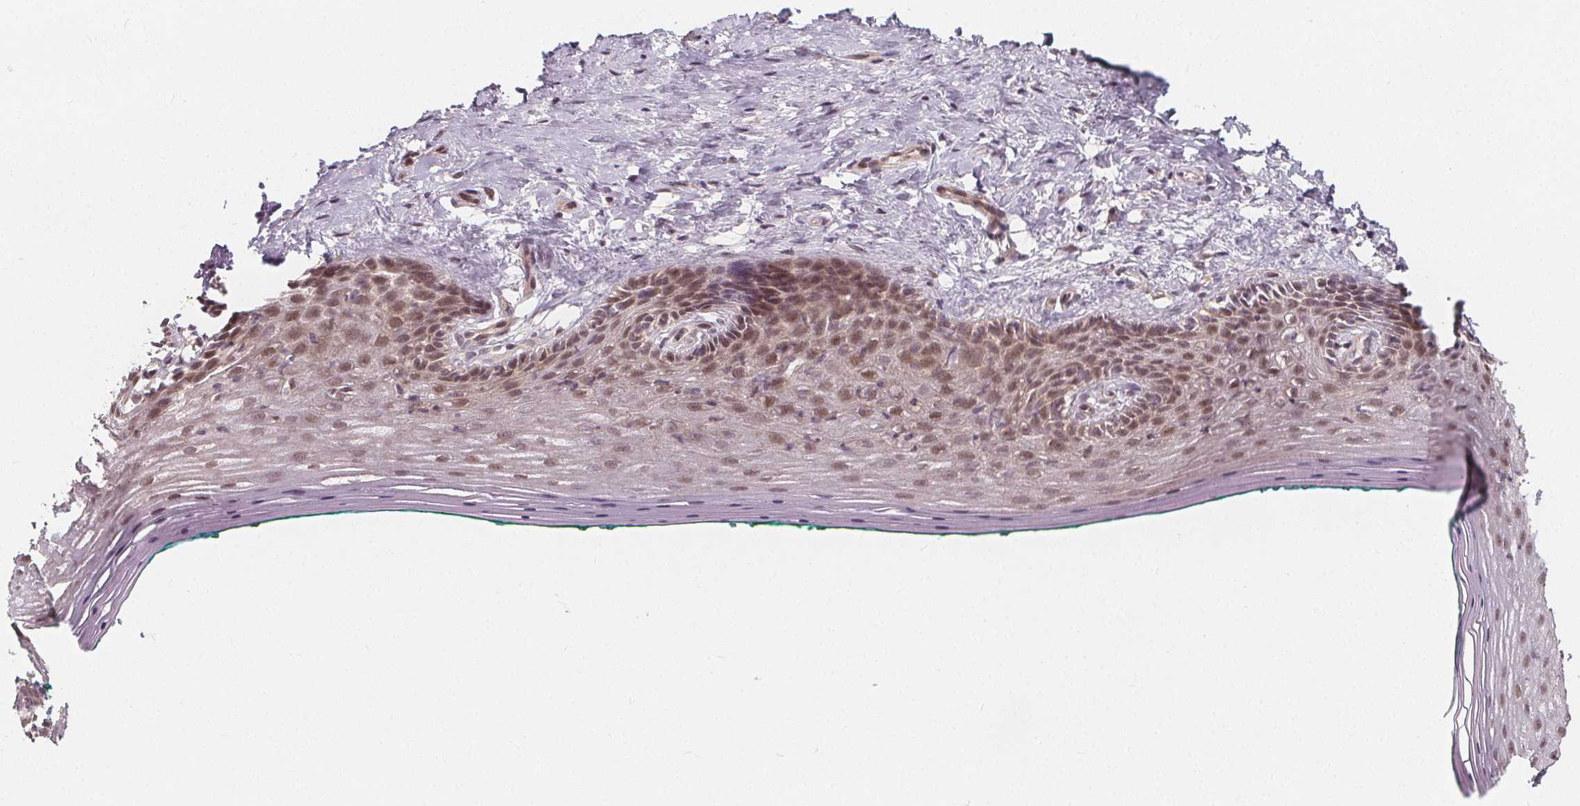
{"staining": {"intensity": "moderate", "quantity": "25%-75%", "location": "cytoplasmic/membranous,nuclear"}, "tissue": "vagina", "cell_type": "Squamous epithelial cells", "image_type": "normal", "snomed": [{"axis": "morphology", "description": "Normal tissue, NOS"}, {"axis": "topography", "description": "Vagina"}], "caption": "High-magnification brightfield microscopy of benign vagina stained with DAB (3,3'-diaminobenzidine) (brown) and counterstained with hematoxylin (blue). squamous epithelial cells exhibit moderate cytoplasmic/membranous,nuclear expression is appreciated in approximately25%-75% of cells.", "gene": "AKT1S1", "patient": {"sex": "female", "age": 45}}